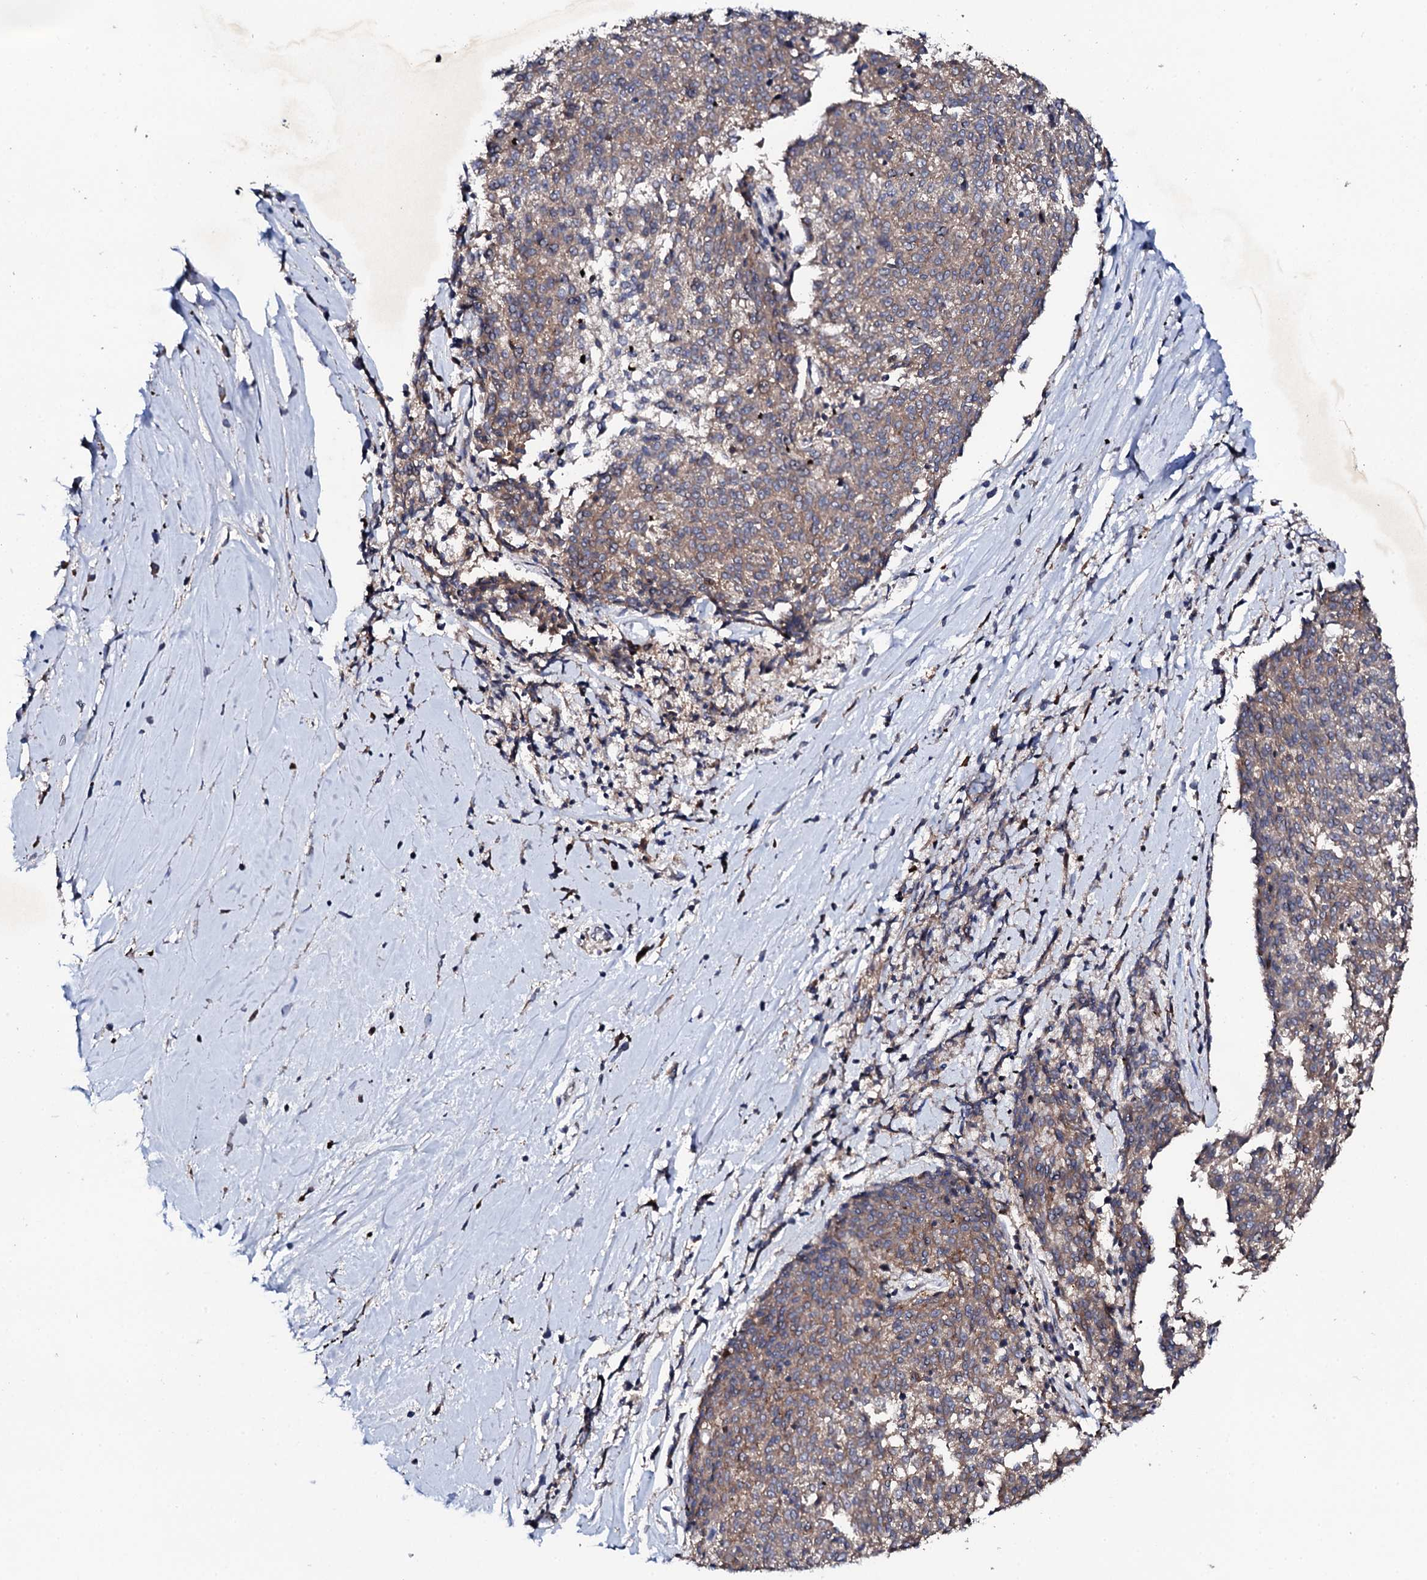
{"staining": {"intensity": "weak", "quantity": ">75%", "location": "cytoplasmic/membranous"}, "tissue": "melanoma", "cell_type": "Tumor cells", "image_type": "cancer", "snomed": [{"axis": "morphology", "description": "Malignant melanoma, NOS"}, {"axis": "topography", "description": "Skin"}], "caption": "This image reveals IHC staining of melanoma, with low weak cytoplasmic/membranous expression in about >75% of tumor cells.", "gene": "FAM111A", "patient": {"sex": "female", "age": 72}}